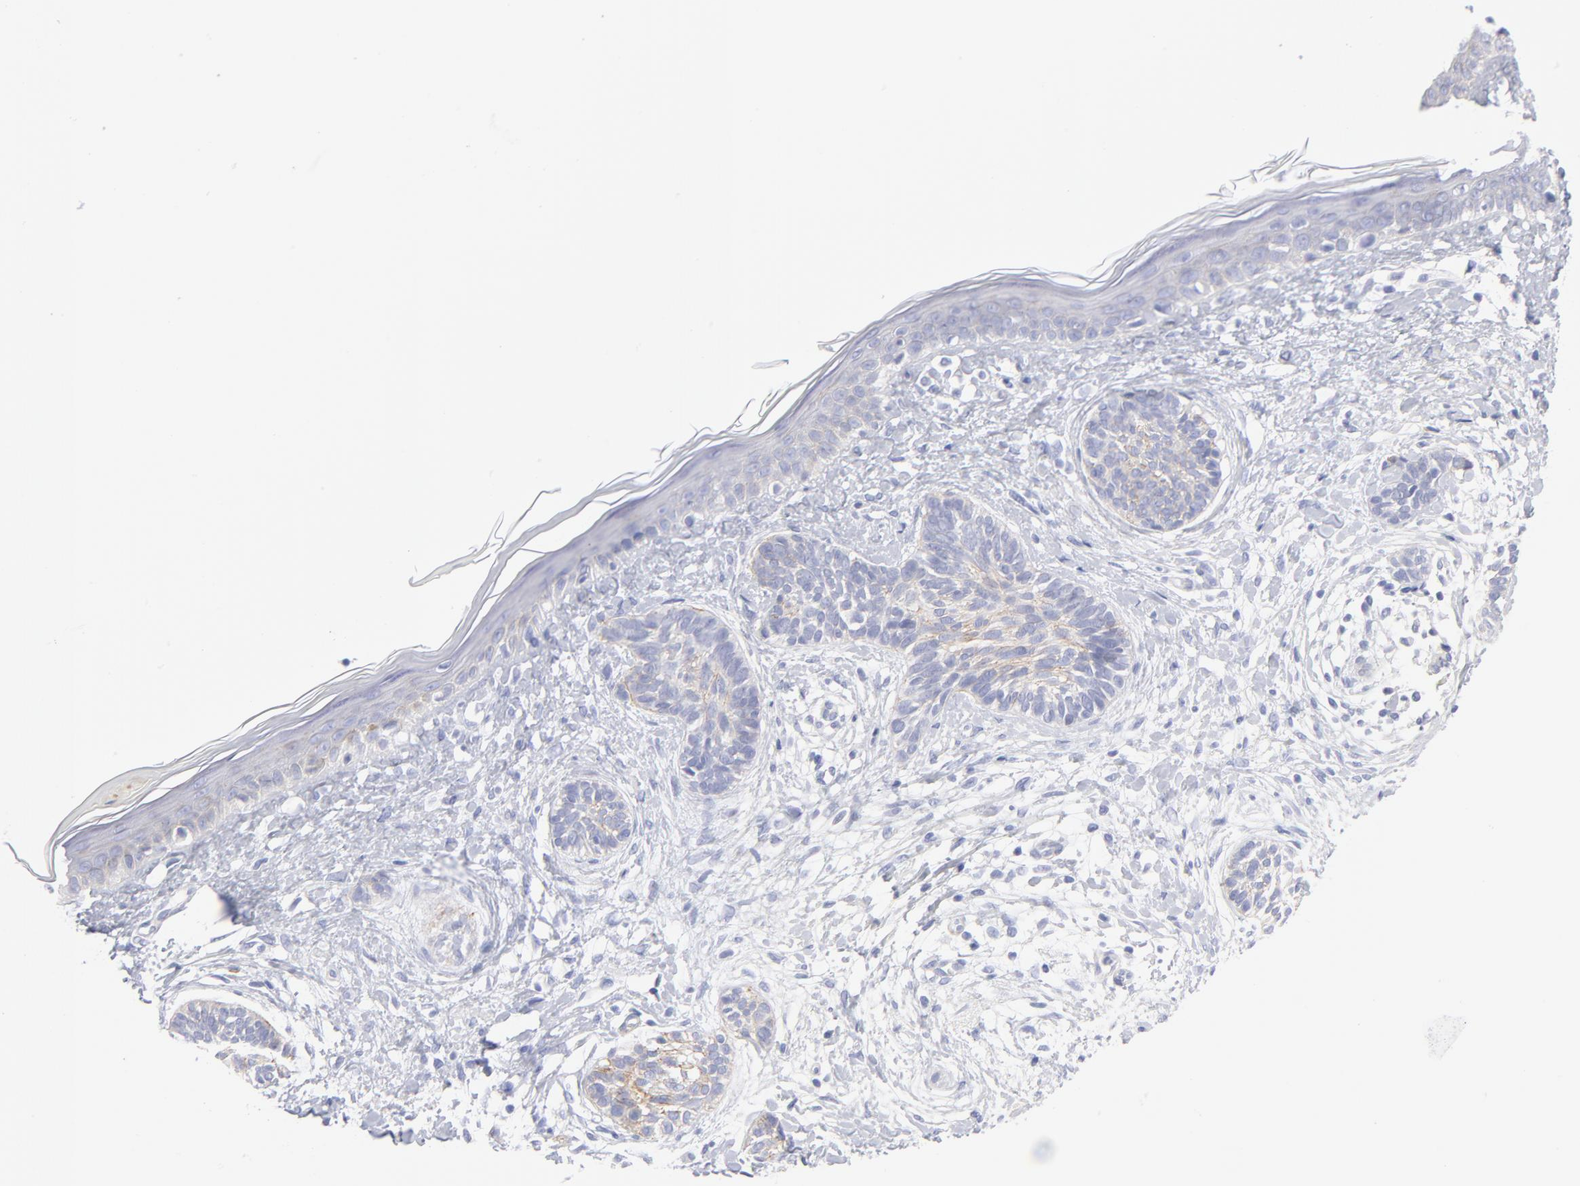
{"staining": {"intensity": "weak", "quantity": "25%-75%", "location": "cytoplasmic/membranous"}, "tissue": "skin cancer", "cell_type": "Tumor cells", "image_type": "cancer", "snomed": [{"axis": "morphology", "description": "Normal tissue, NOS"}, {"axis": "morphology", "description": "Basal cell carcinoma"}, {"axis": "topography", "description": "Skin"}], "caption": "IHC image of skin basal cell carcinoma stained for a protein (brown), which reveals low levels of weak cytoplasmic/membranous expression in about 25%-75% of tumor cells.", "gene": "ACTA2", "patient": {"sex": "male", "age": 63}}